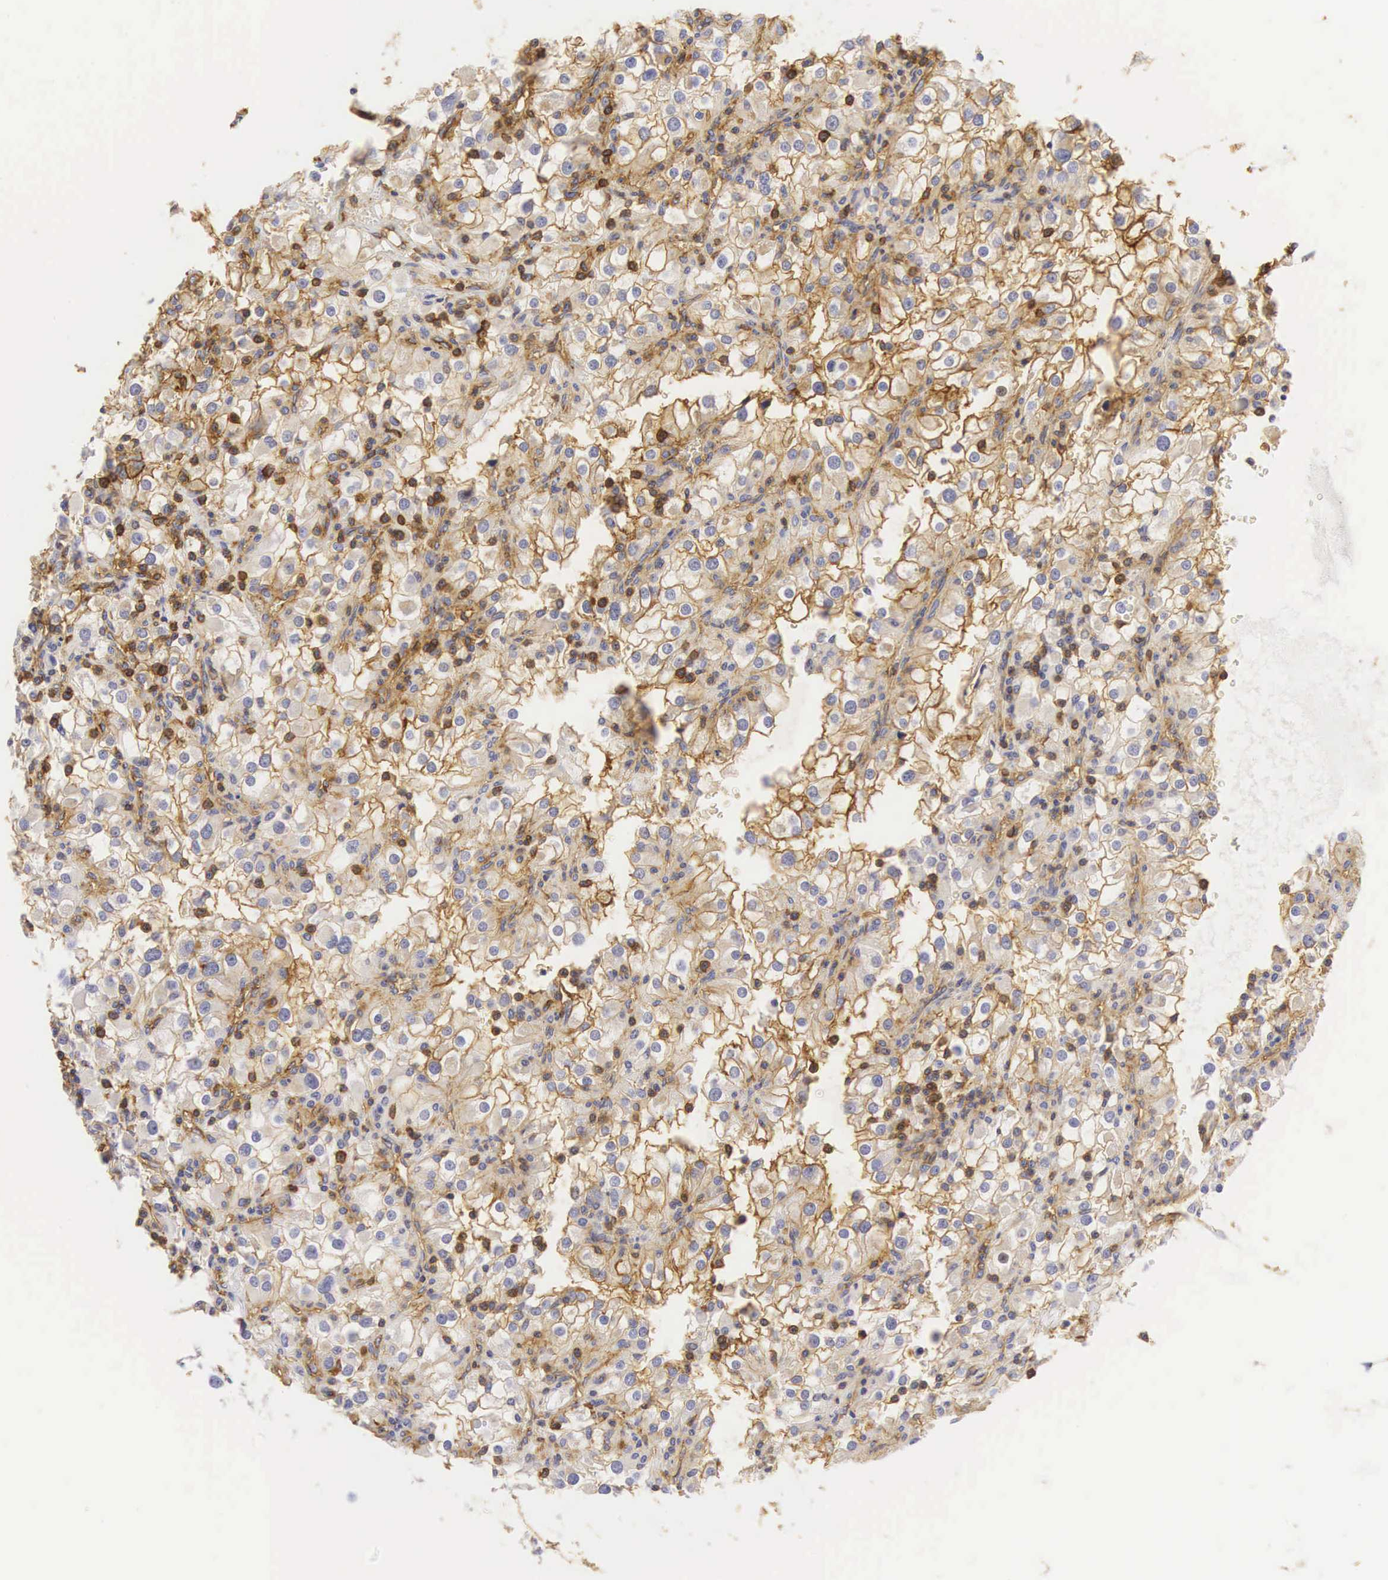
{"staining": {"intensity": "moderate", "quantity": "25%-75%", "location": "cytoplasmic/membranous"}, "tissue": "renal cancer", "cell_type": "Tumor cells", "image_type": "cancer", "snomed": [{"axis": "morphology", "description": "Adenocarcinoma, NOS"}, {"axis": "topography", "description": "Kidney"}], "caption": "A brown stain highlights moderate cytoplasmic/membranous expression of a protein in adenocarcinoma (renal) tumor cells. Using DAB (brown) and hematoxylin (blue) stains, captured at high magnification using brightfield microscopy.", "gene": "CD99", "patient": {"sex": "female", "age": 52}}